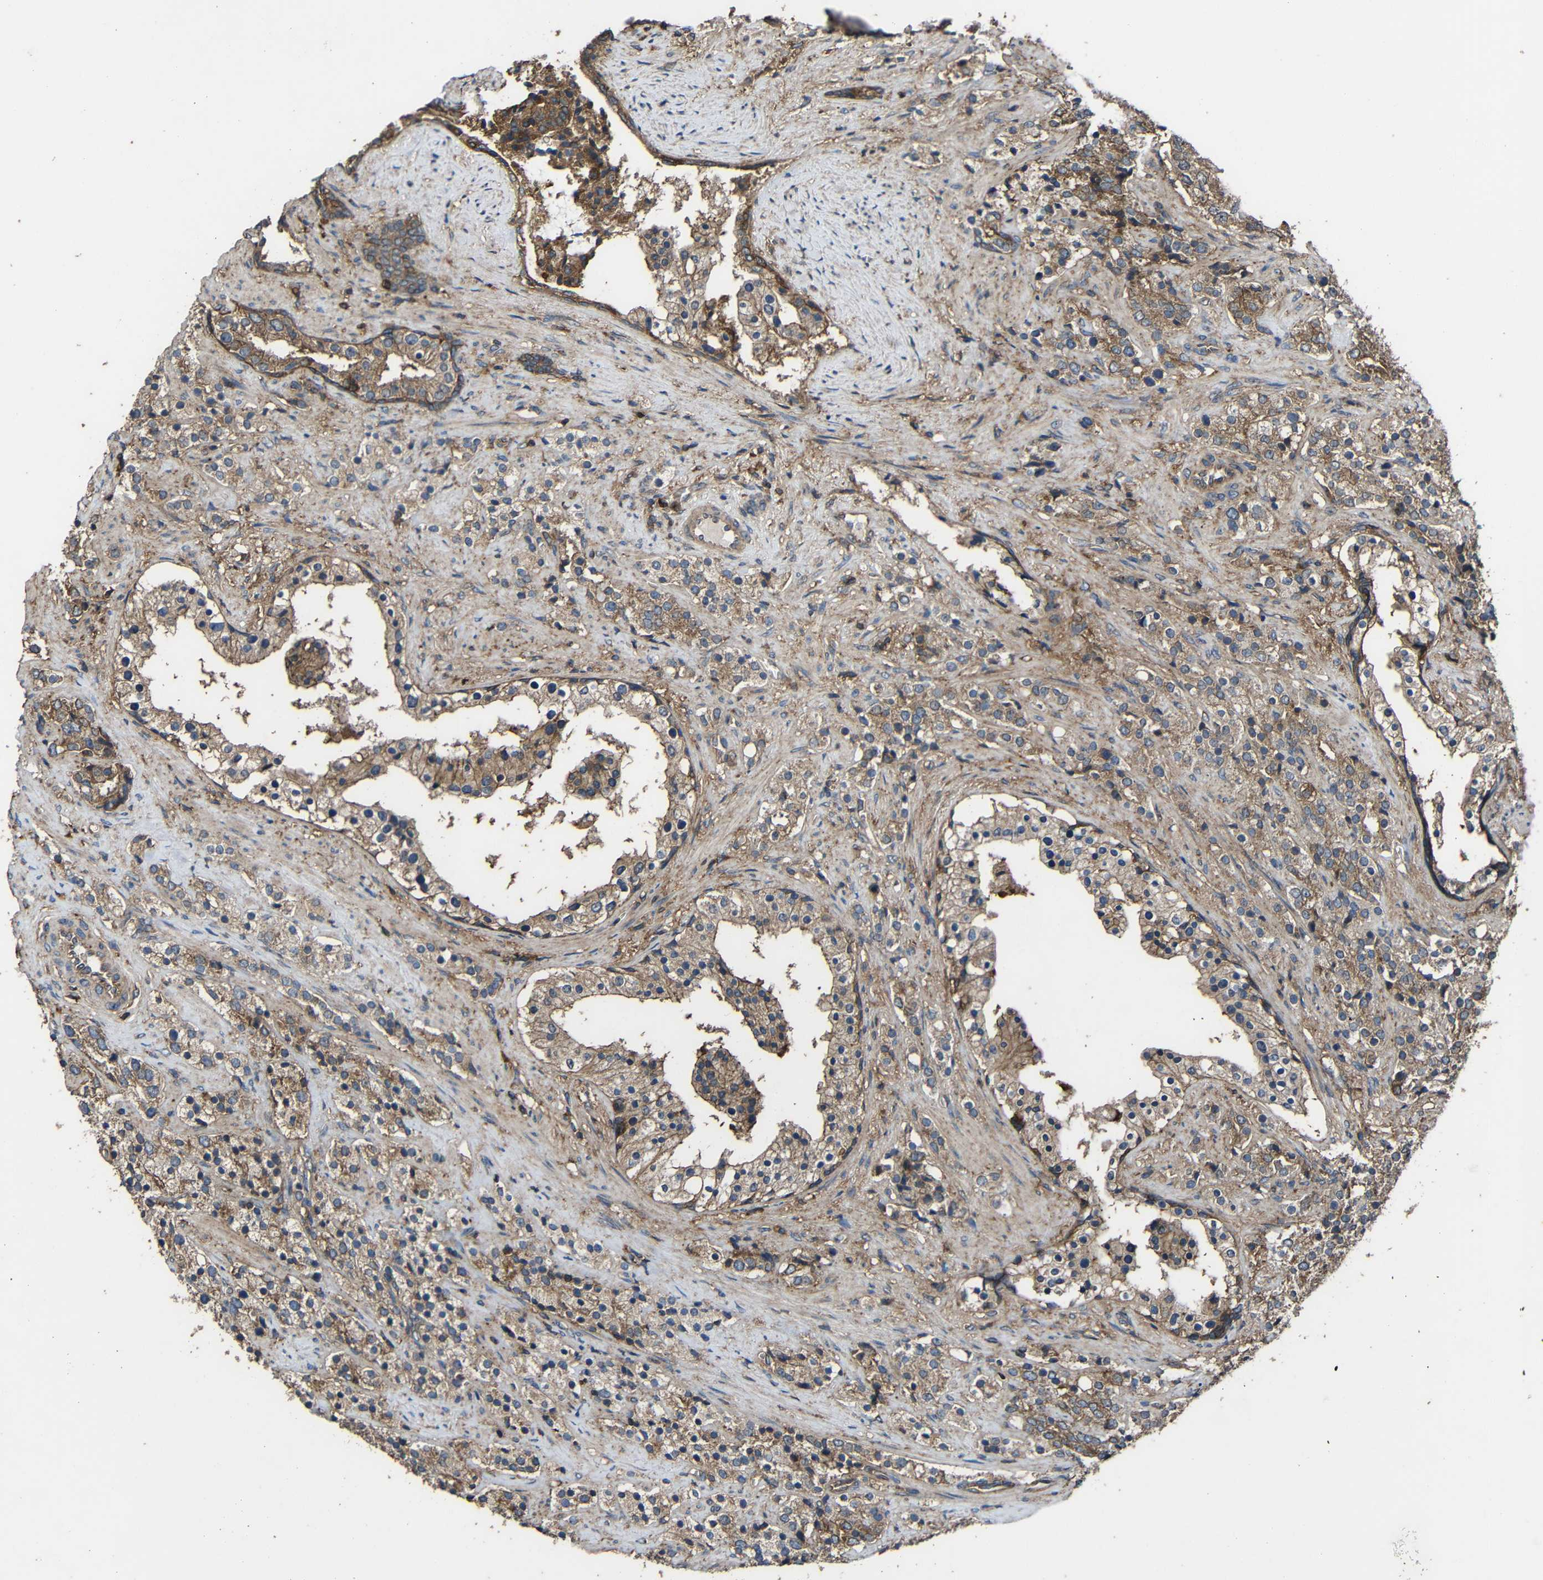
{"staining": {"intensity": "moderate", "quantity": ">75%", "location": "cytoplasmic/membranous"}, "tissue": "prostate cancer", "cell_type": "Tumor cells", "image_type": "cancer", "snomed": [{"axis": "morphology", "description": "Adenocarcinoma, High grade"}, {"axis": "topography", "description": "Prostate"}], "caption": "There is medium levels of moderate cytoplasmic/membranous positivity in tumor cells of prostate cancer, as demonstrated by immunohistochemical staining (brown color).", "gene": "TREM2", "patient": {"sex": "male", "age": 71}}